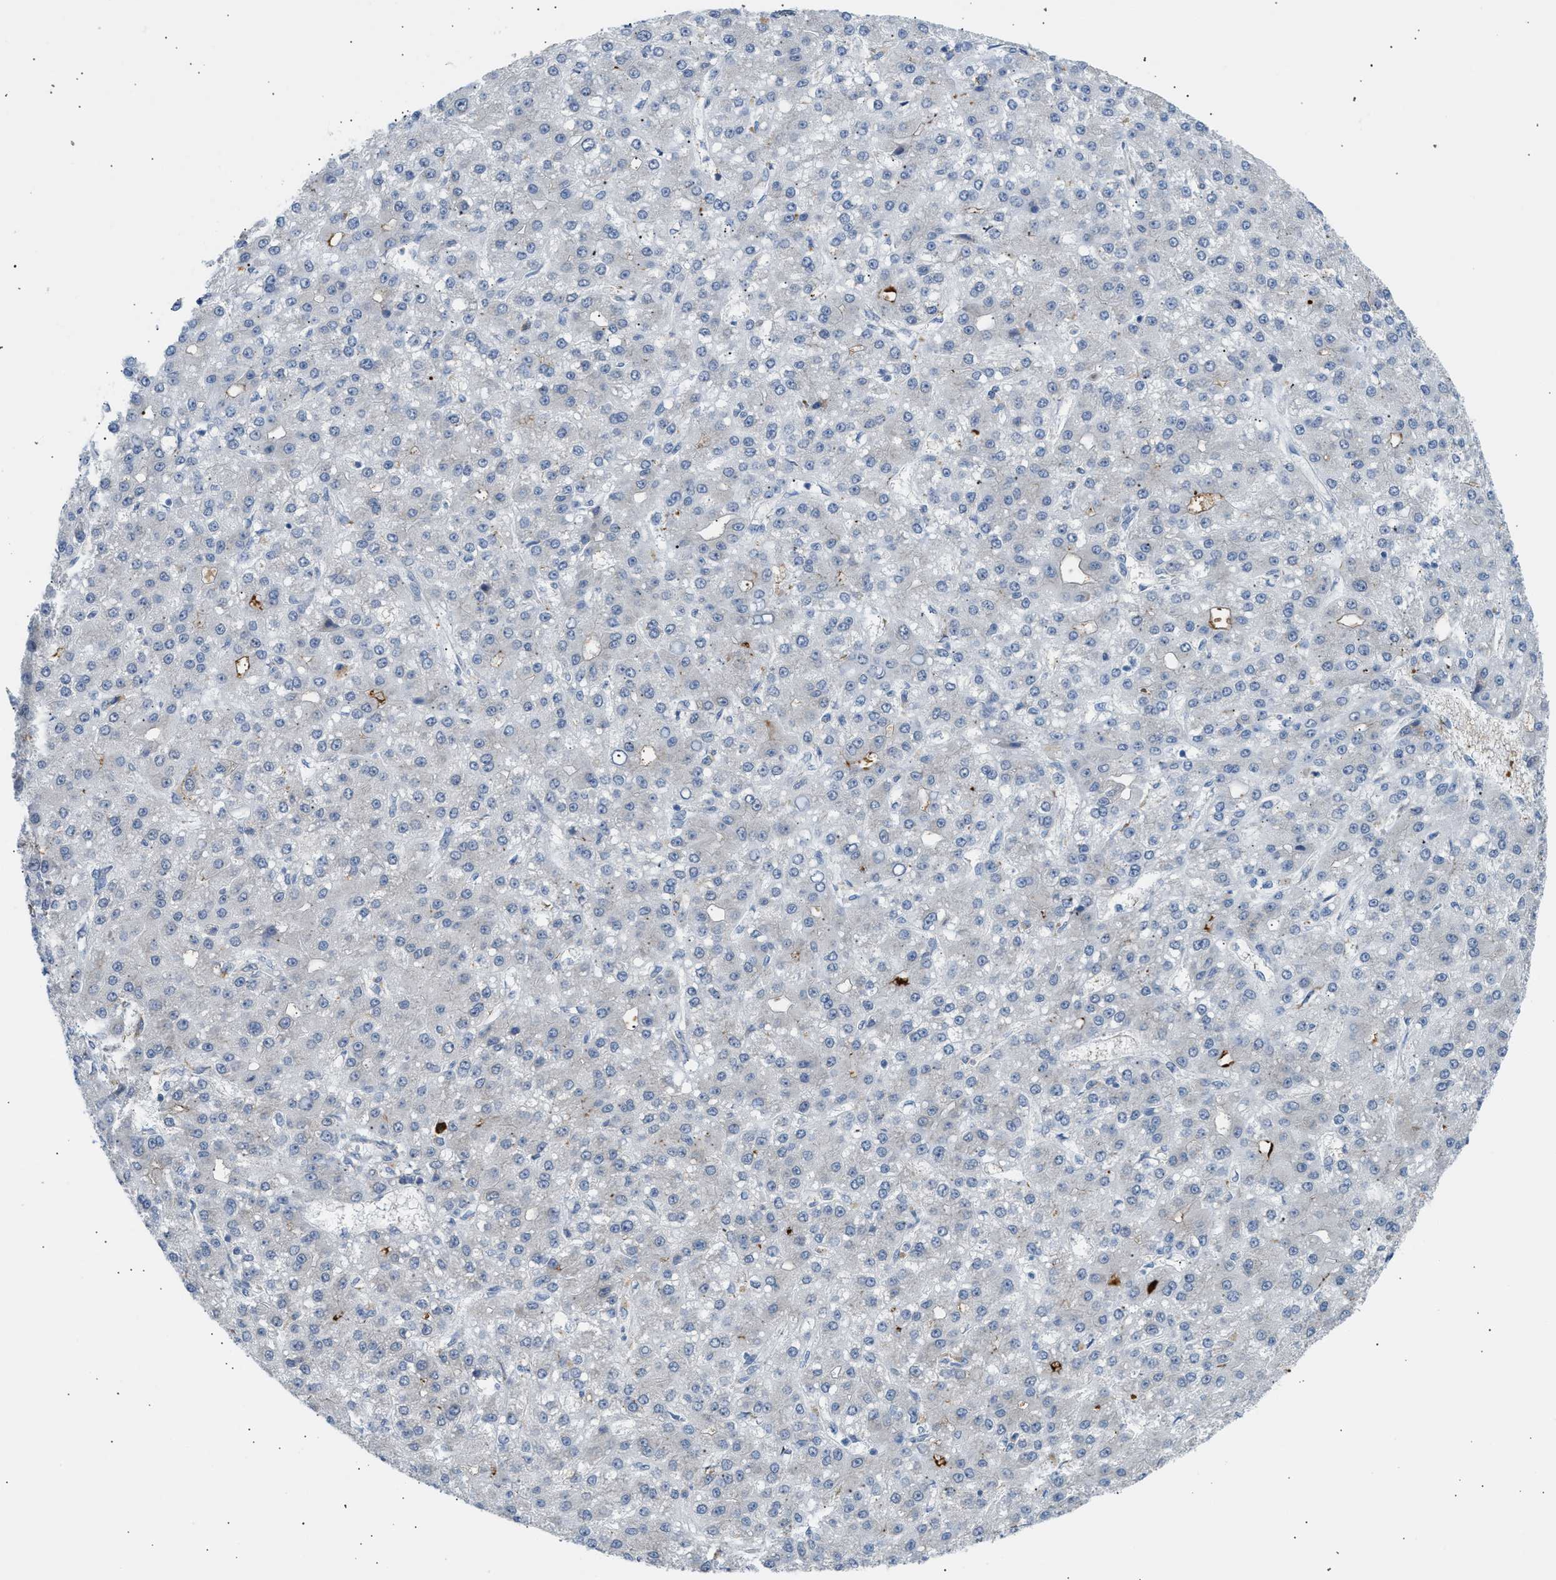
{"staining": {"intensity": "negative", "quantity": "none", "location": "none"}, "tissue": "liver cancer", "cell_type": "Tumor cells", "image_type": "cancer", "snomed": [{"axis": "morphology", "description": "Carcinoma, Hepatocellular, NOS"}, {"axis": "topography", "description": "Liver"}], "caption": "Human liver hepatocellular carcinoma stained for a protein using immunohistochemistry reveals no expression in tumor cells.", "gene": "KCNC2", "patient": {"sex": "male", "age": 67}}